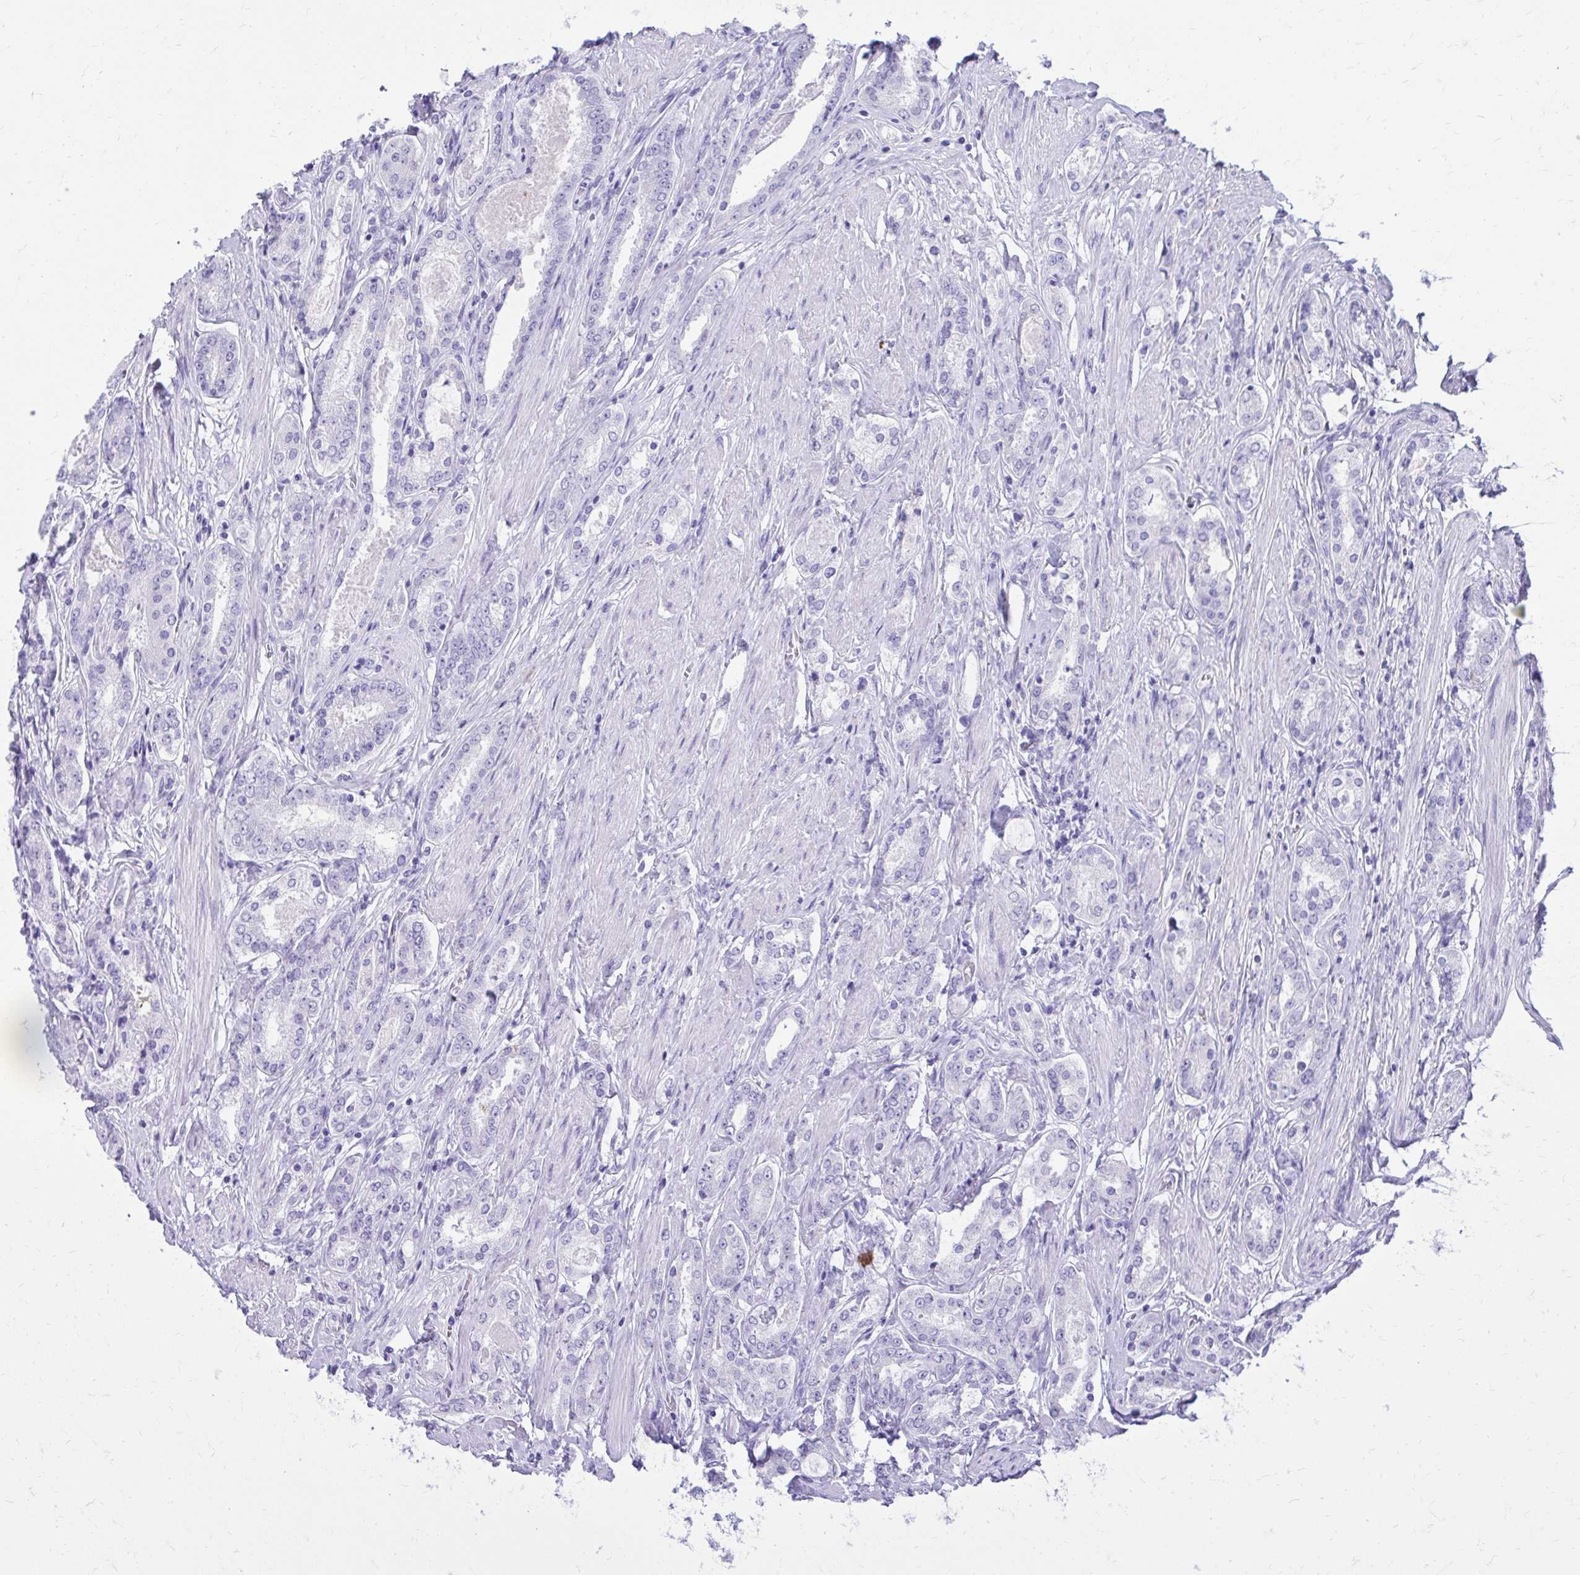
{"staining": {"intensity": "negative", "quantity": "none", "location": "none"}, "tissue": "prostate cancer", "cell_type": "Tumor cells", "image_type": "cancer", "snomed": [{"axis": "morphology", "description": "Adenocarcinoma, High grade"}, {"axis": "topography", "description": "Prostate"}], "caption": "Histopathology image shows no significant protein staining in tumor cells of prostate cancer.", "gene": "SATL1", "patient": {"sex": "male", "age": 63}}